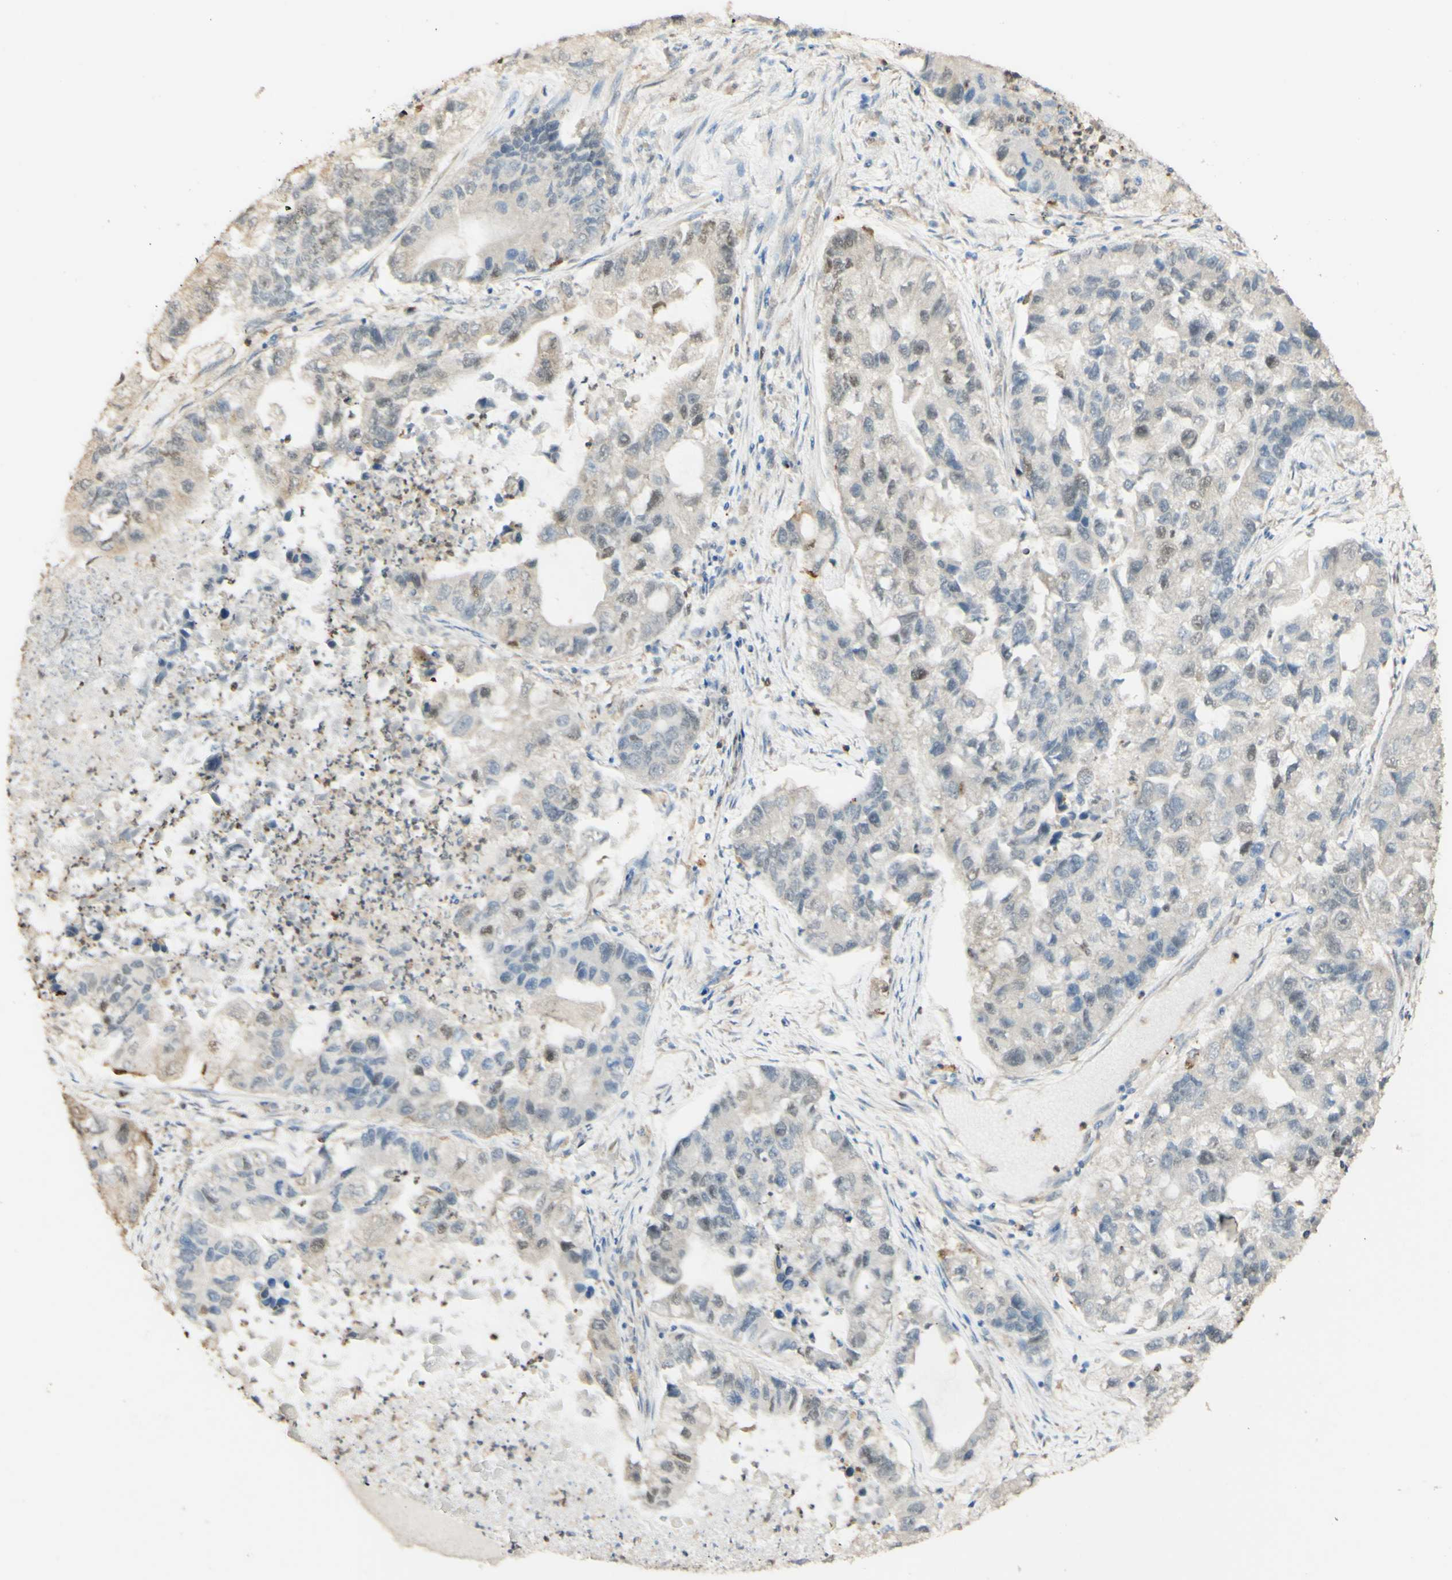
{"staining": {"intensity": "negative", "quantity": "none", "location": "none"}, "tissue": "lung cancer", "cell_type": "Tumor cells", "image_type": "cancer", "snomed": [{"axis": "morphology", "description": "Adenocarcinoma, NOS"}, {"axis": "topography", "description": "Lung"}], "caption": "Lung adenocarcinoma stained for a protein using immunohistochemistry exhibits no expression tumor cells.", "gene": "MAP3K4", "patient": {"sex": "female", "age": 51}}